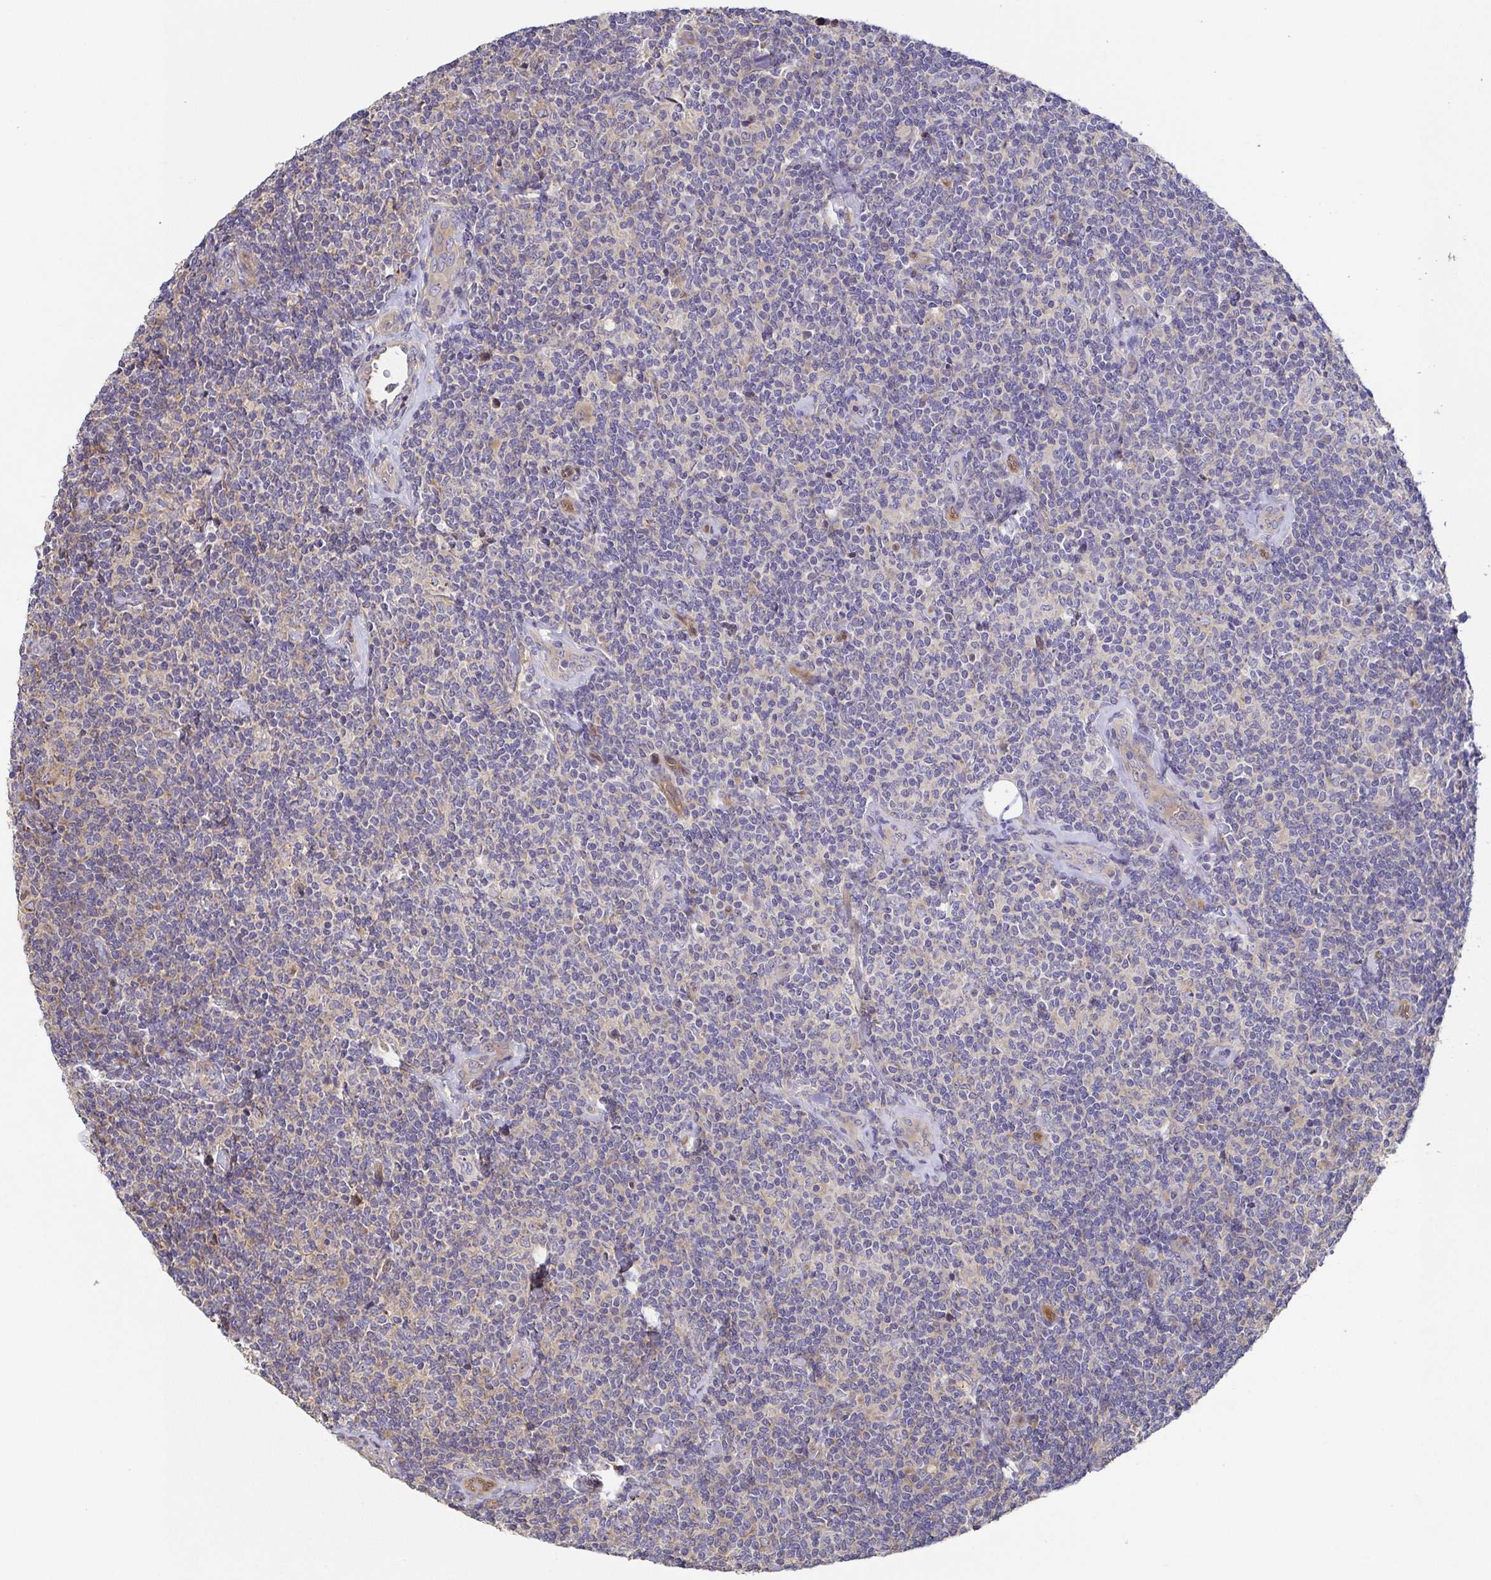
{"staining": {"intensity": "negative", "quantity": "none", "location": "none"}, "tissue": "lymphoma", "cell_type": "Tumor cells", "image_type": "cancer", "snomed": [{"axis": "morphology", "description": "Malignant lymphoma, non-Hodgkin's type, Low grade"}, {"axis": "topography", "description": "Lymph node"}], "caption": "This histopathology image is of malignant lymphoma, non-Hodgkin's type (low-grade) stained with immunohistochemistry to label a protein in brown with the nuclei are counter-stained blue. There is no positivity in tumor cells.", "gene": "EIF3D", "patient": {"sex": "female", "age": 56}}